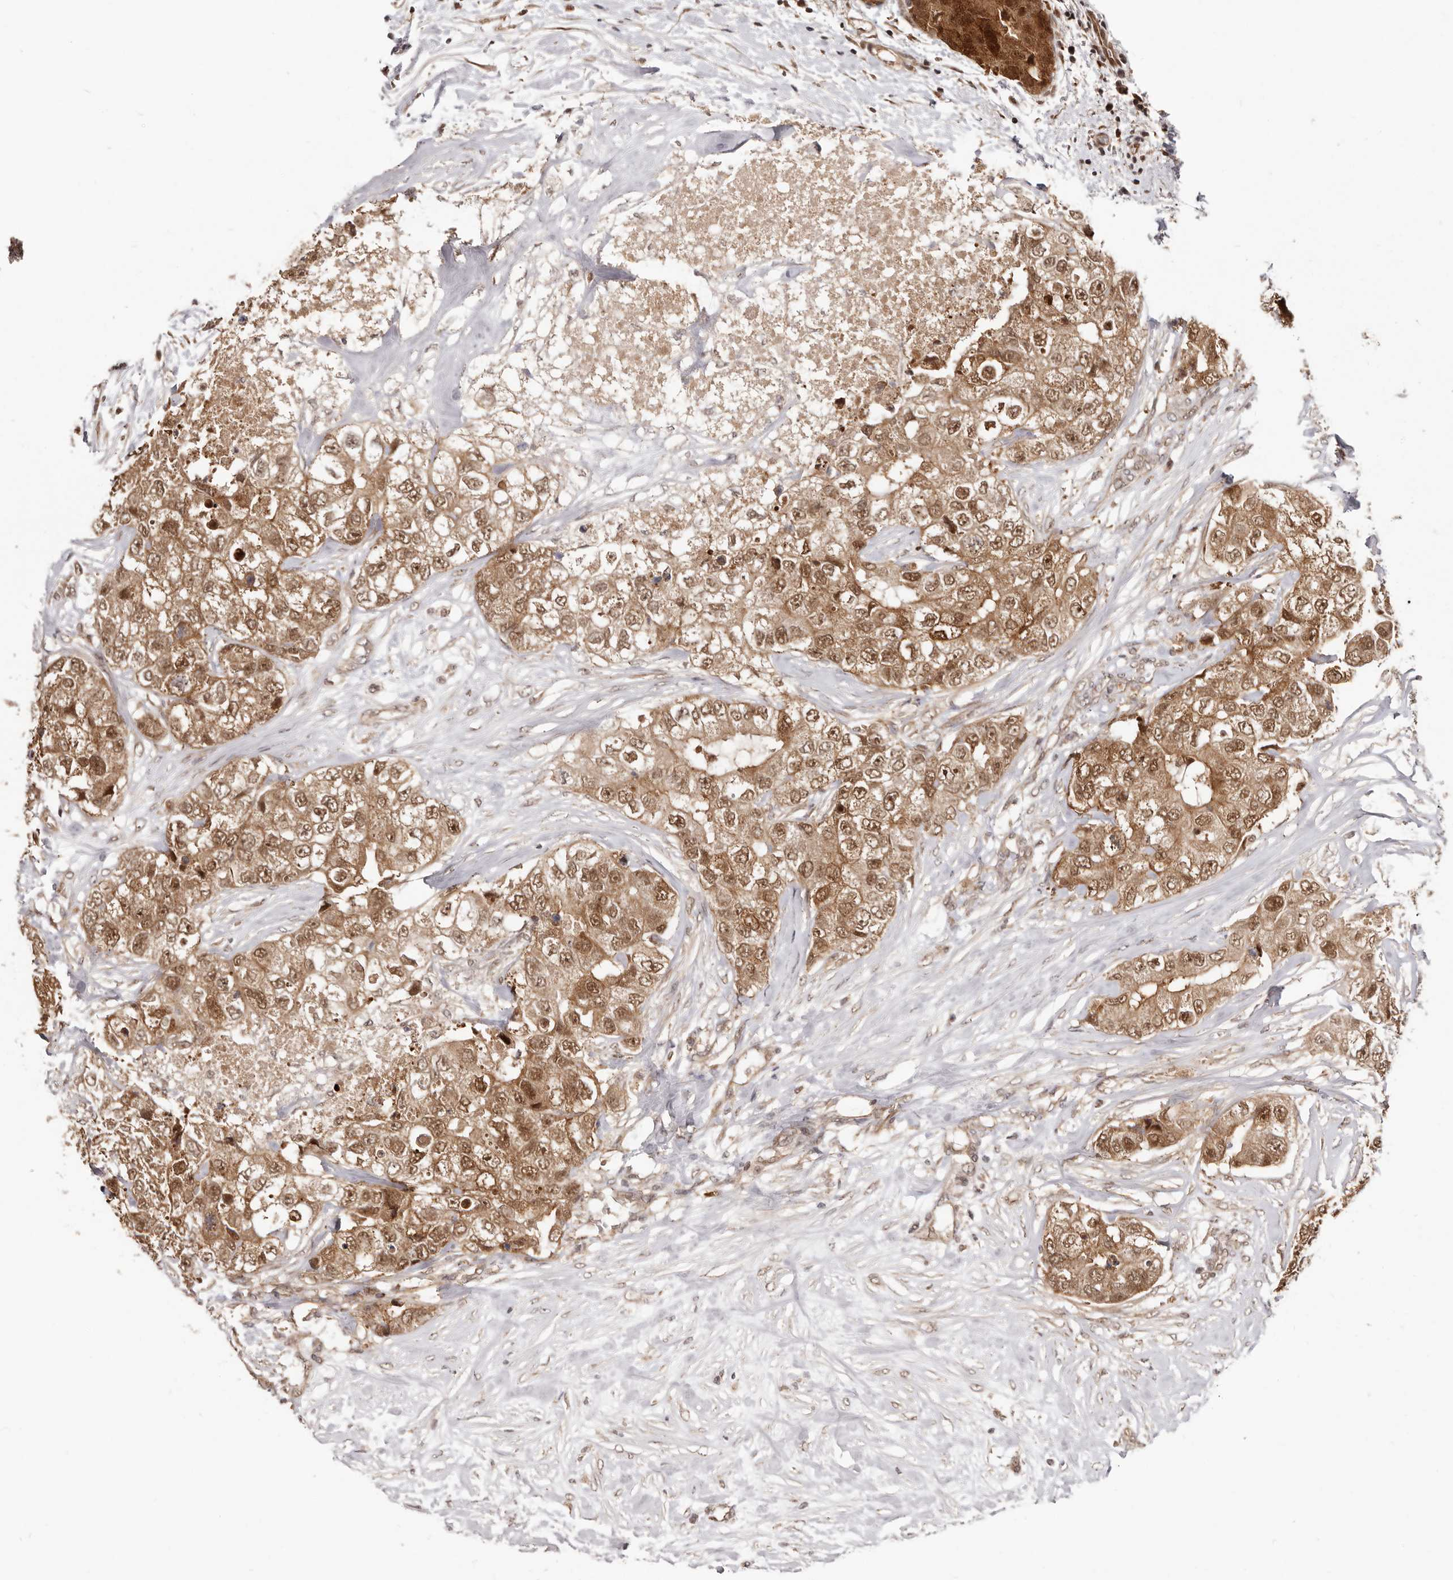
{"staining": {"intensity": "moderate", "quantity": ">75%", "location": "cytoplasmic/membranous,nuclear"}, "tissue": "breast cancer", "cell_type": "Tumor cells", "image_type": "cancer", "snomed": [{"axis": "morphology", "description": "Duct carcinoma"}, {"axis": "topography", "description": "Breast"}], "caption": "Protein analysis of breast infiltrating ductal carcinoma tissue shows moderate cytoplasmic/membranous and nuclear positivity in approximately >75% of tumor cells. (IHC, brightfield microscopy, high magnification).", "gene": "MED8", "patient": {"sex": "female", "age": 62}}